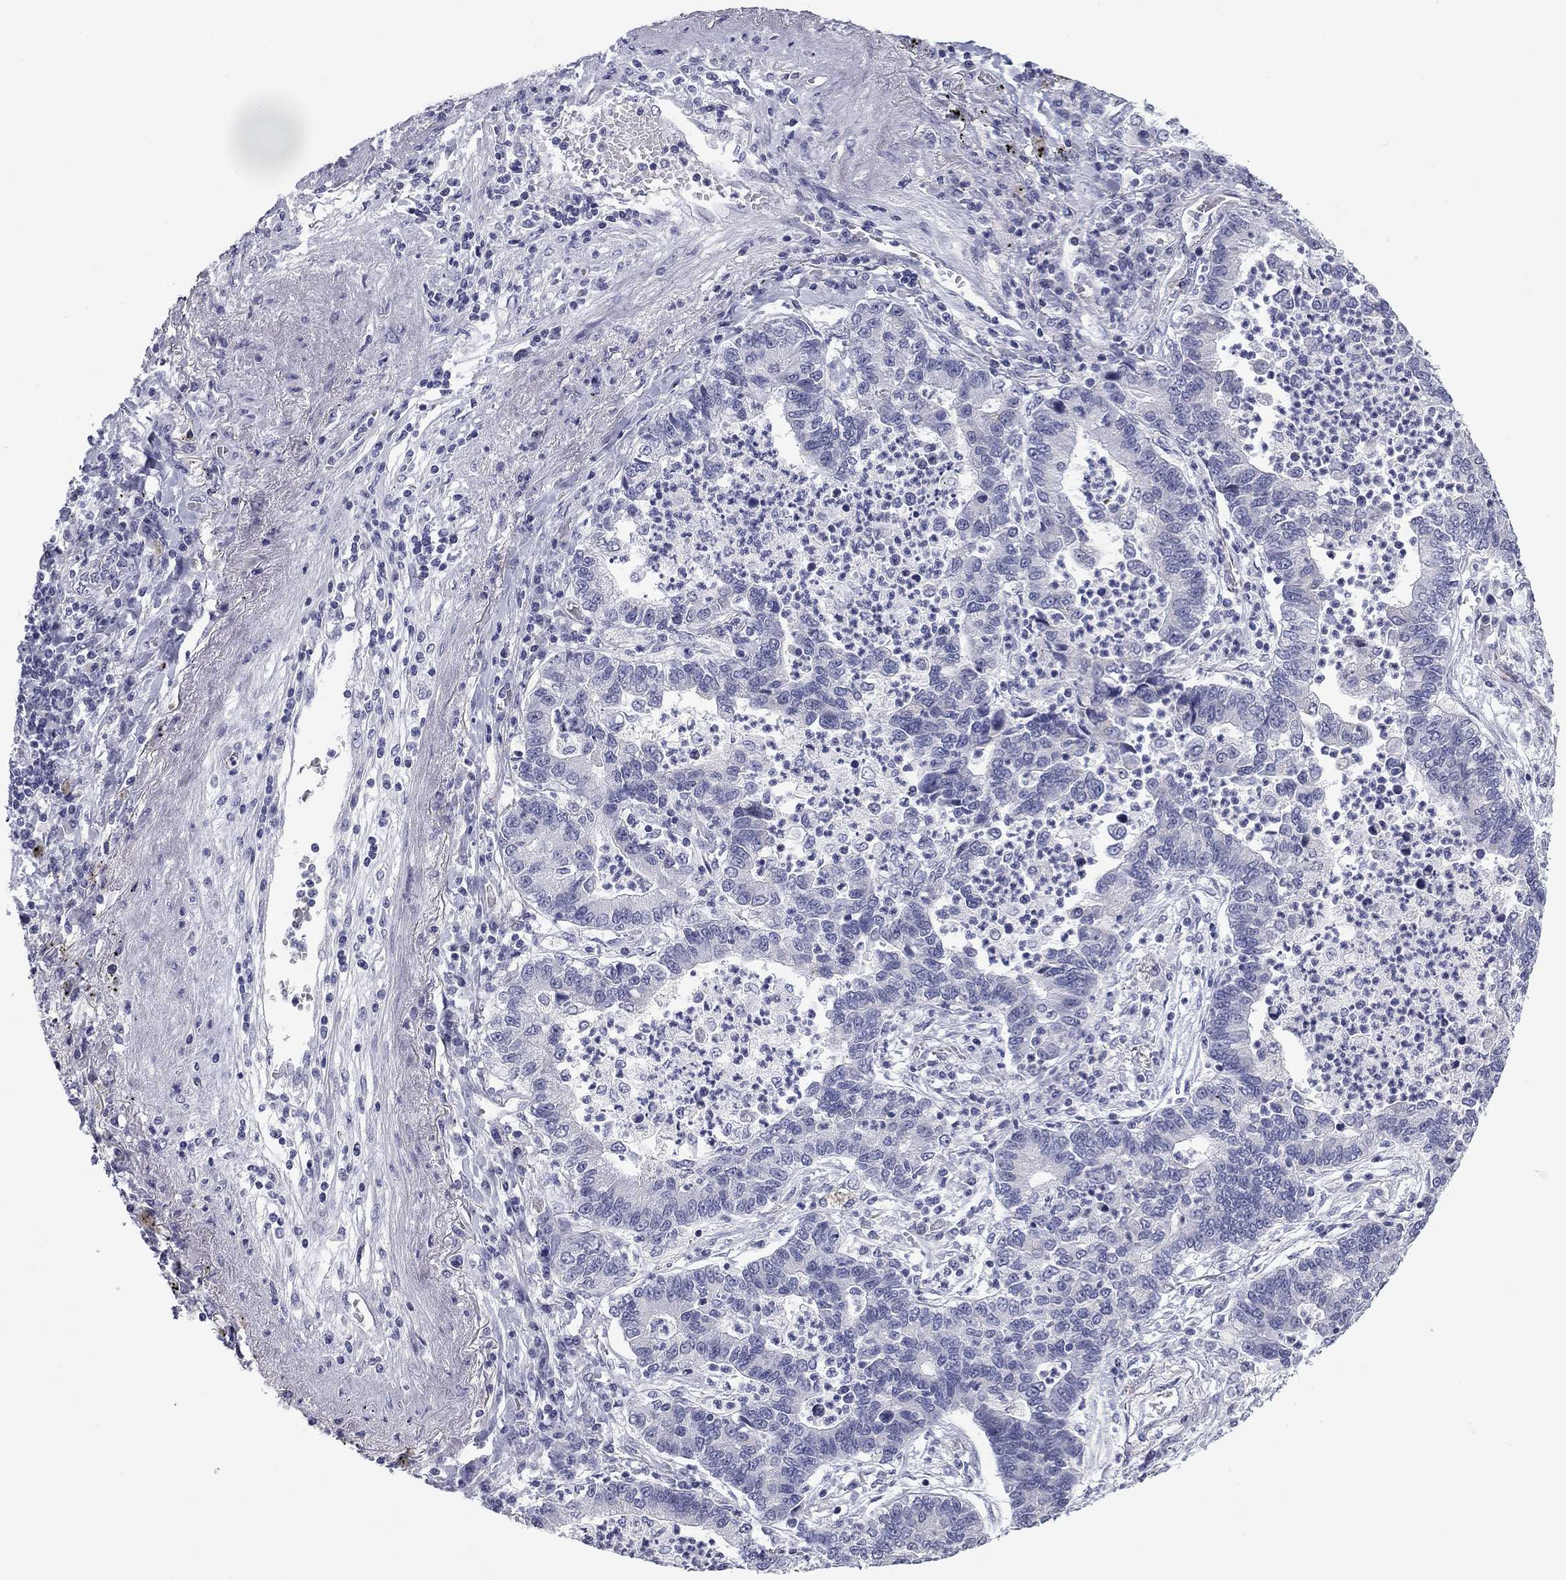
{"staining": {"intensity": "negative", "quantity": "none", "location": "none"}, "tissue": "lung cancer", "cell_type": "Tumor cells", "image_type": "cancer", "snomed": [{"axis": "morphology", "description": "Adenocarcinoma, NOS"}, {"axis": "topography", "description": "Lung"}], "caption": "The immunohistochemistry micrograph has no significant positivity in tumor cells of adenocarcinoma (lung) tissue. (DAB immunohistochemistry visualized using brightfield microscopy, high magnification).", "gene": "PRPH", "patient": {"sex": "female", "age": 57}}